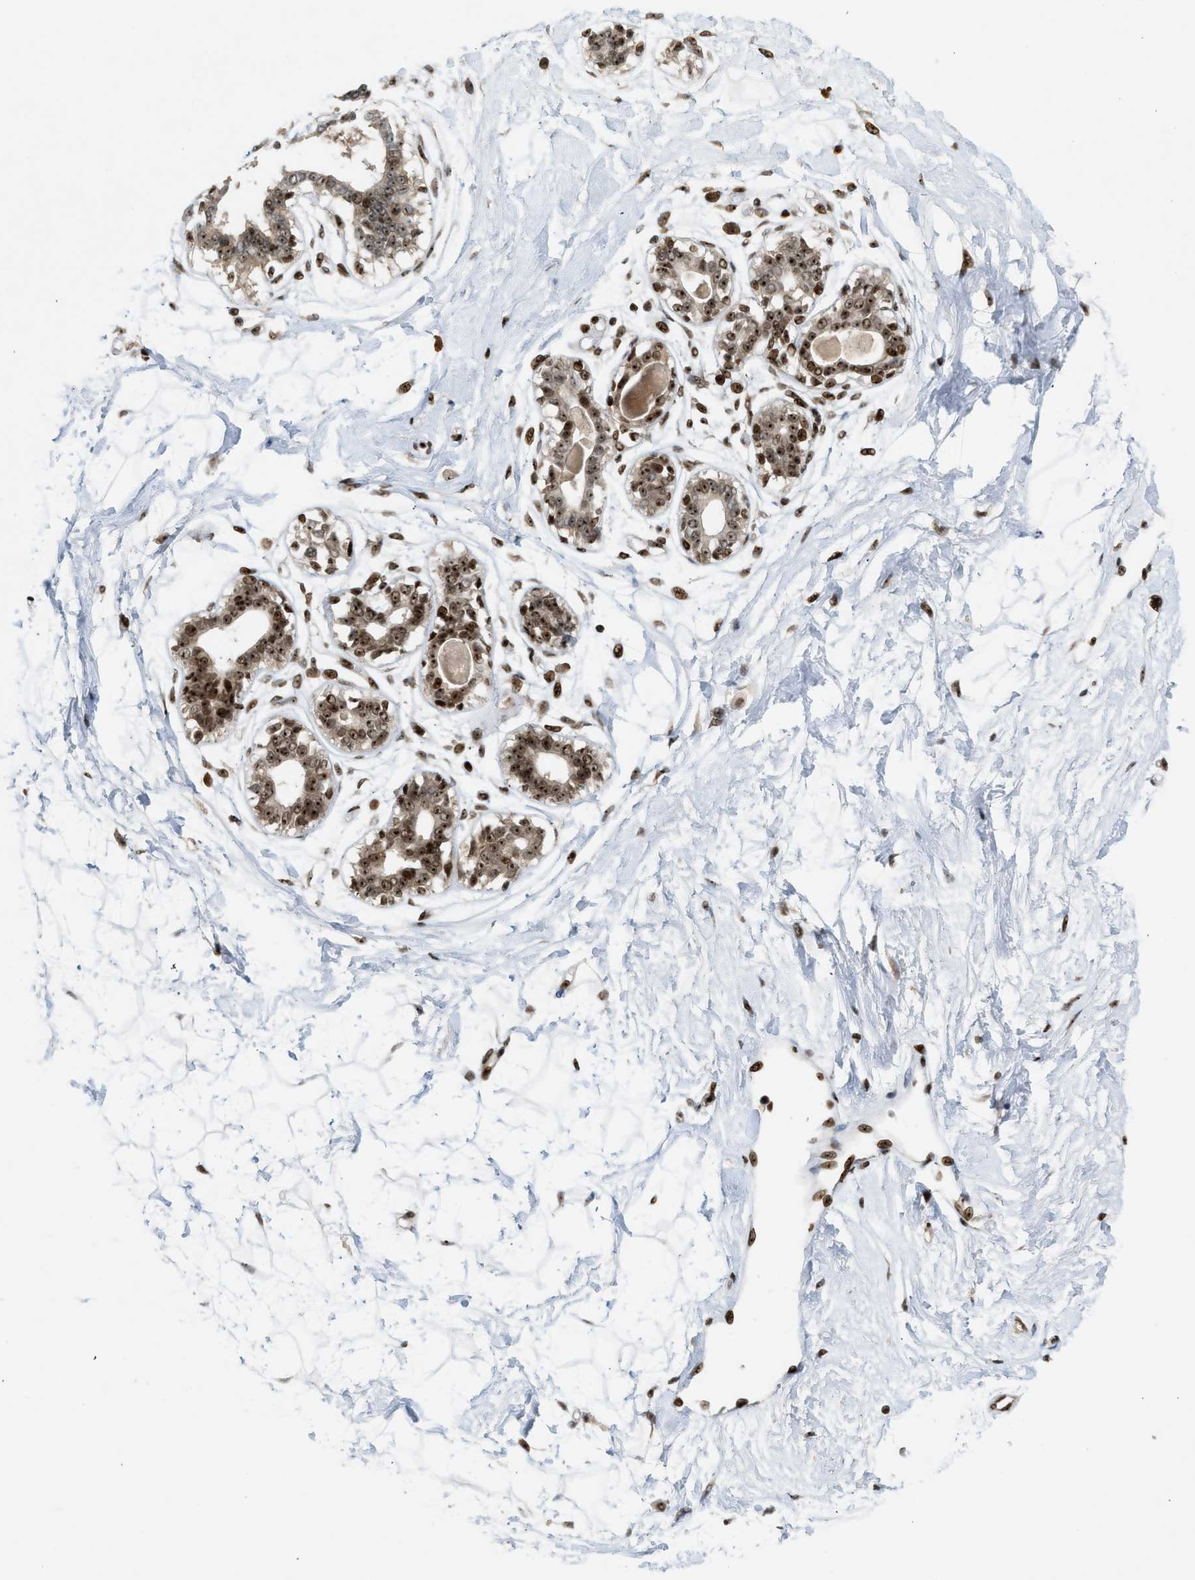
{"staining": {"intensity": "strong", "quantity": ">75%", "location": "nuclear"}, "tissue": "breast", "cell_type": "Adipocytes", "image_type": "normal", "snomed": [{"axis": "morphology", "description": "Normal tissue, NOS"}, {"axis": "topography", "description": "Breast"}], "caption": "Breast stained with IHC displays strong nuclear staining in approximately >75% of adipocytes. Nuclei are stained in blue.", "gene": "ZNF22", "patient": {"sex": "female", "age": 45}}